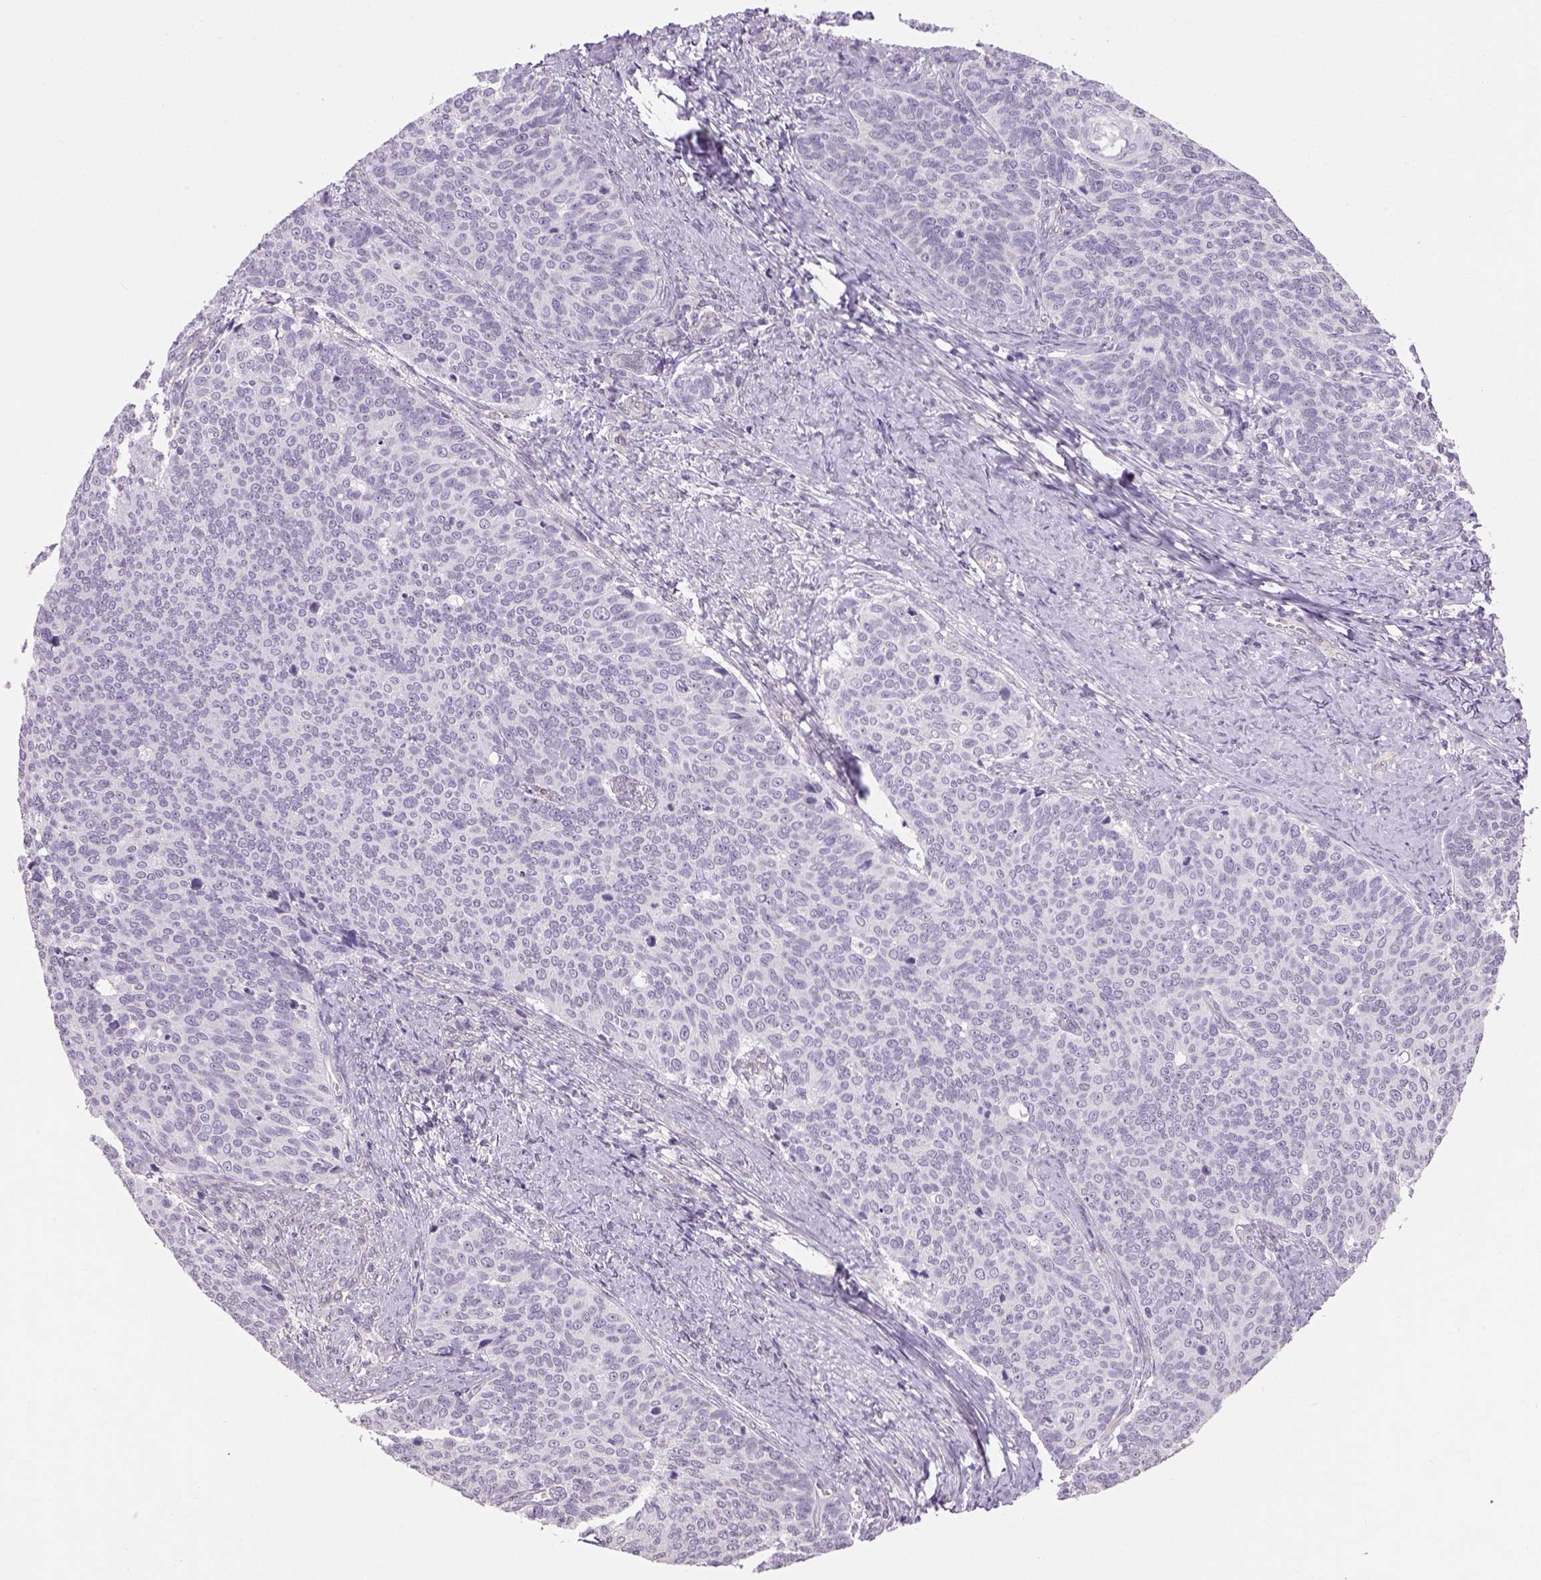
{"staining": {"intensity": "negative", "quantity": "none", "location": "none"}, "tissue": "cervical cancer", "cell_type": "Tumor cells", "image_type": "cancer", "snomed": [{"axis": "morphology", "description": "Normal tissue, NOS"}, {"axis": "morphology", "description": "Squamous cell carcinoma, NOS"}, {"axis": "topography", "description": "Cervix"}], "caption": "IHC photomicrograph of neoplastic tissue: human squamous cell carcinoma (cervical) stained with DAB exhibits no significant protein staining in tumor cells.", "gene": "PRRT1", "patient": {"sex": "female", "age": 39}}